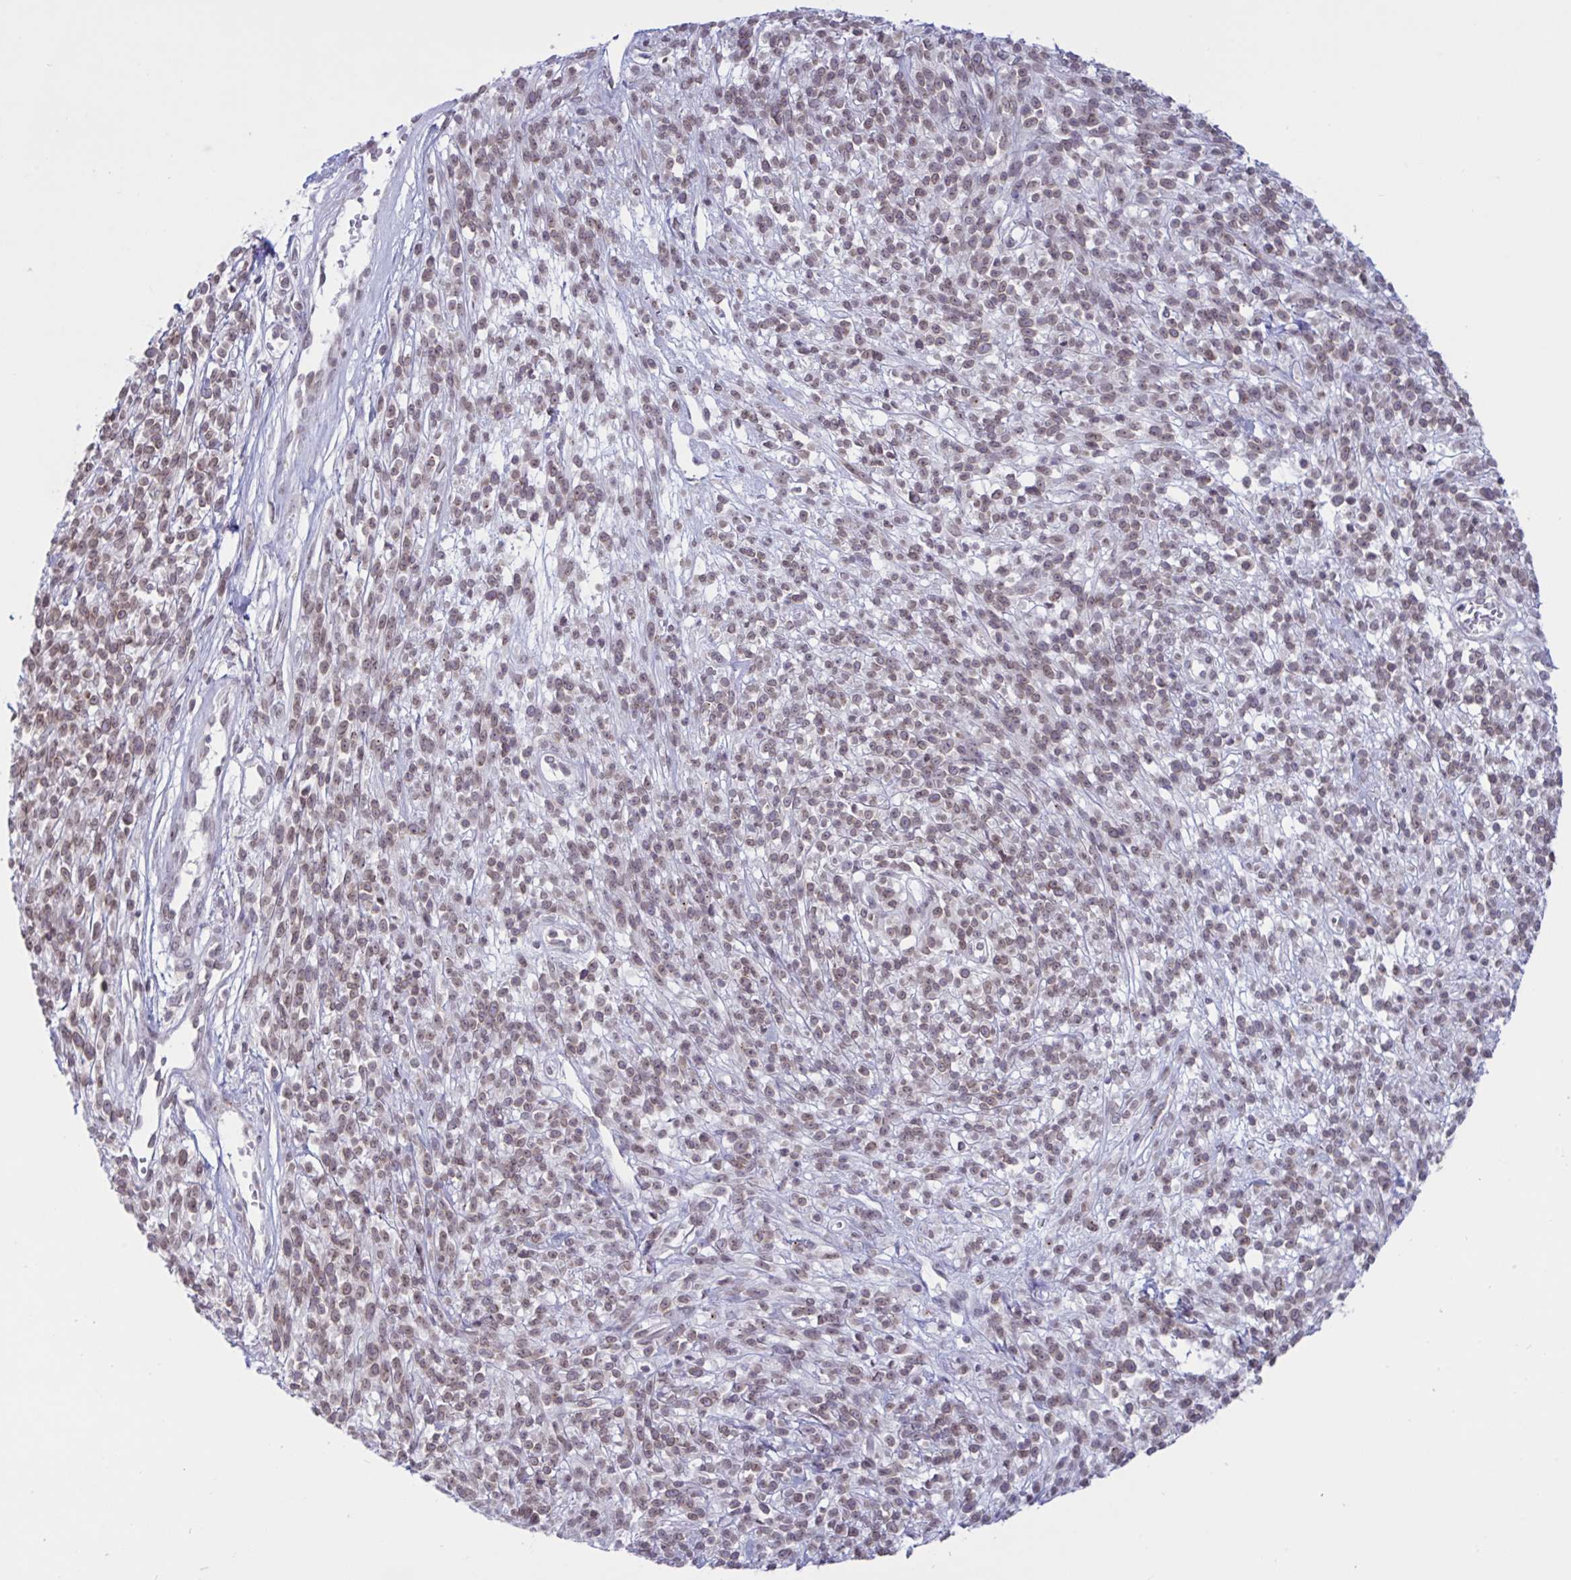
{"staining": {"intensity": "moderate", "quantity": ">75%", "location": "nuclear"}, "tissue": "melanoma", "cell_type": "Tumor cells", "image_type": "cancer", "snomed": [{"axis": "morphology", "description": "Malignant melanoma, NOS"}, {"axis": "topography", "description": "Skin"}, {"axis": "topography", "description": "Skin of trunk"}], "caption": "Immunohistochemical staining of human melanoma displays moderate nuclear protein positivity in about >75% of tumor cells. Using DAB (brown) and hematoxylin (blue) stains, captured at high magnification using brightfield microscopy.", "gene": "DOCK11", "patient": {"sex": "male", "age": 74}}